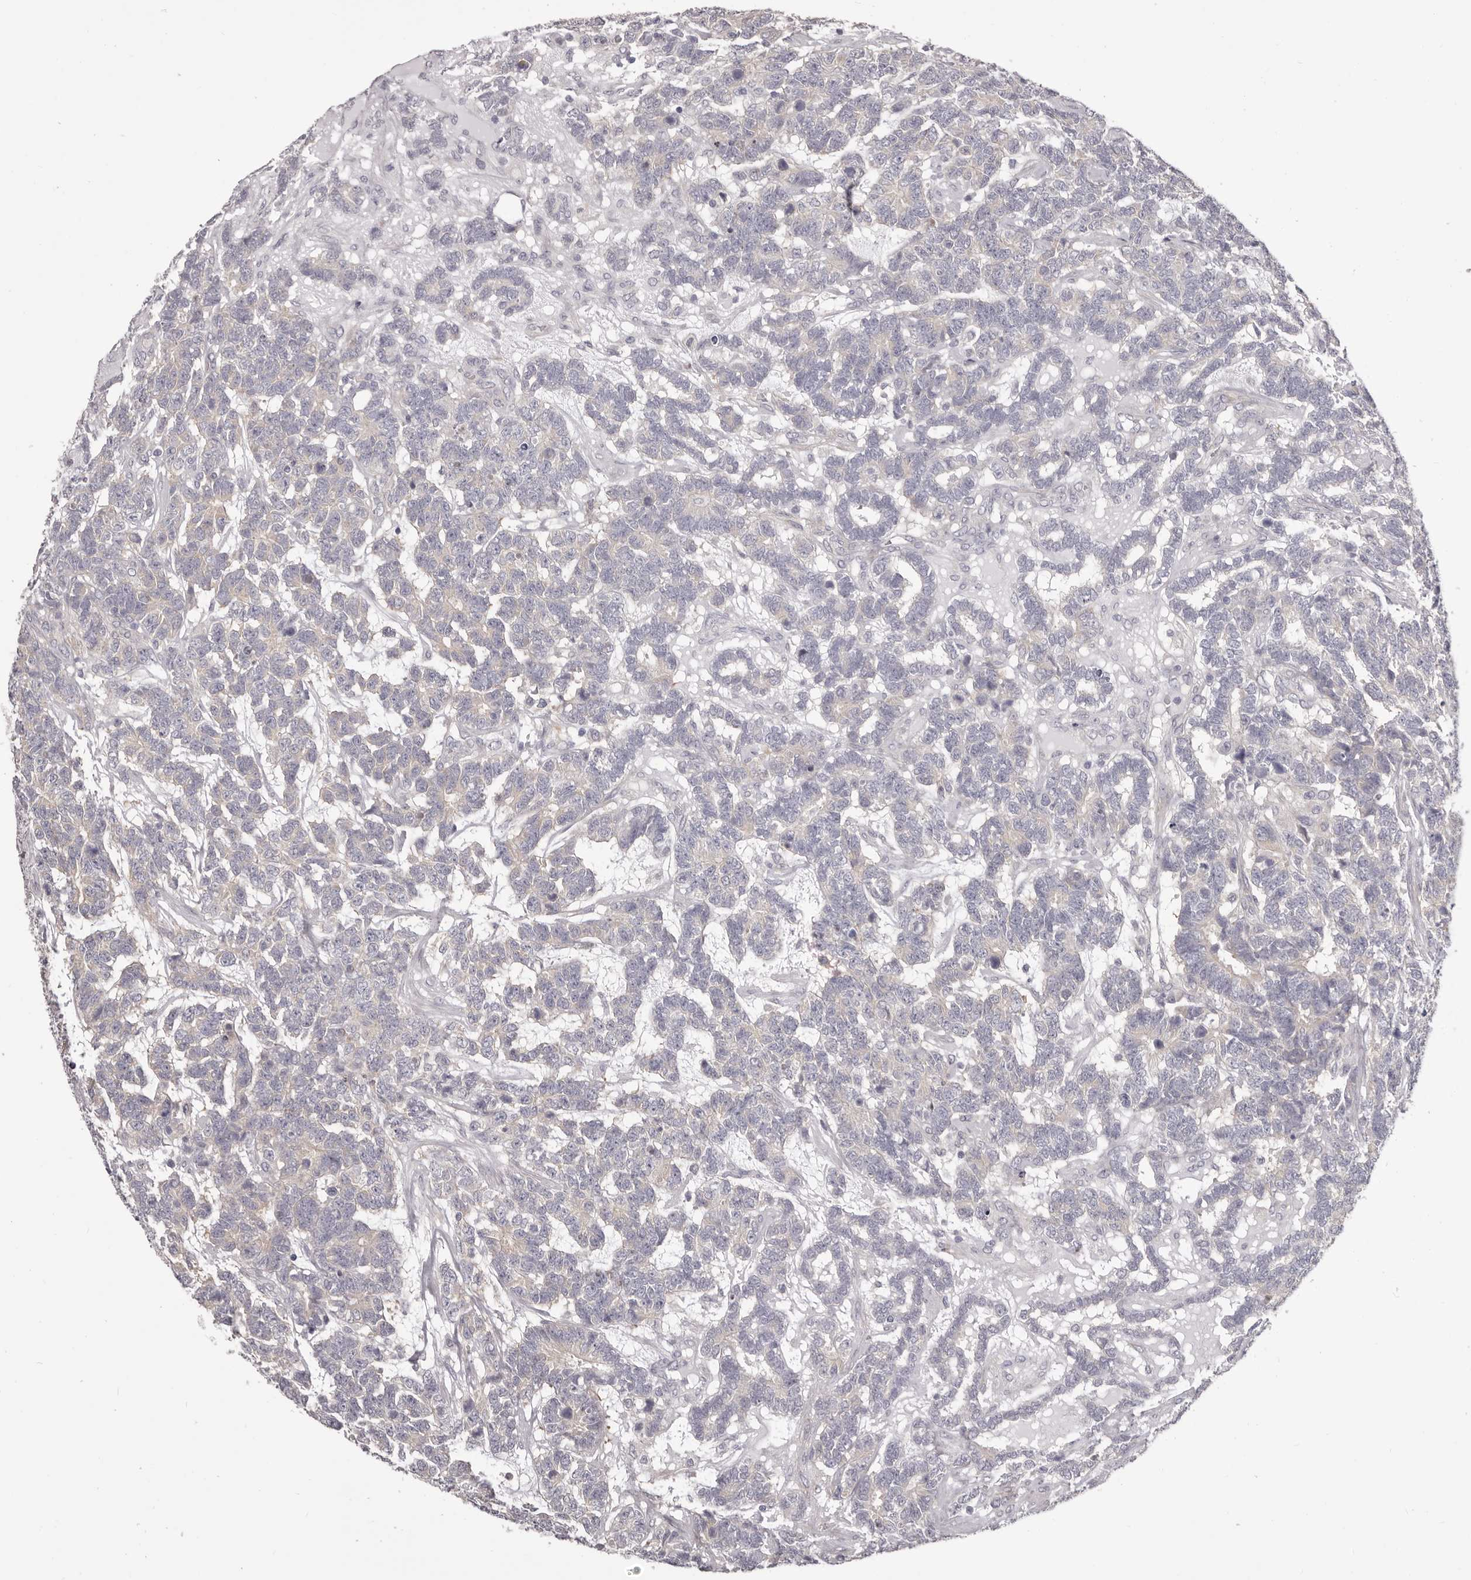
{"staining": {"intensity": "negative", "quantity": "none", "location": "none"}, "tissue": "testis cancer", "cell_type": "Tumor cells", "image_type": "cancer", "snomed": [{"axis": "morphology", "description": "Carcinoma, Embryonal, NOS"}, {"axis": "topography", "description": "Testis"}], "caption": "Testis cancer was stained to show a protein in brown. There is no significant staining in tumor cells.", "gene": "OTUD3", "patient": {"sex": "male", "age": 26}}